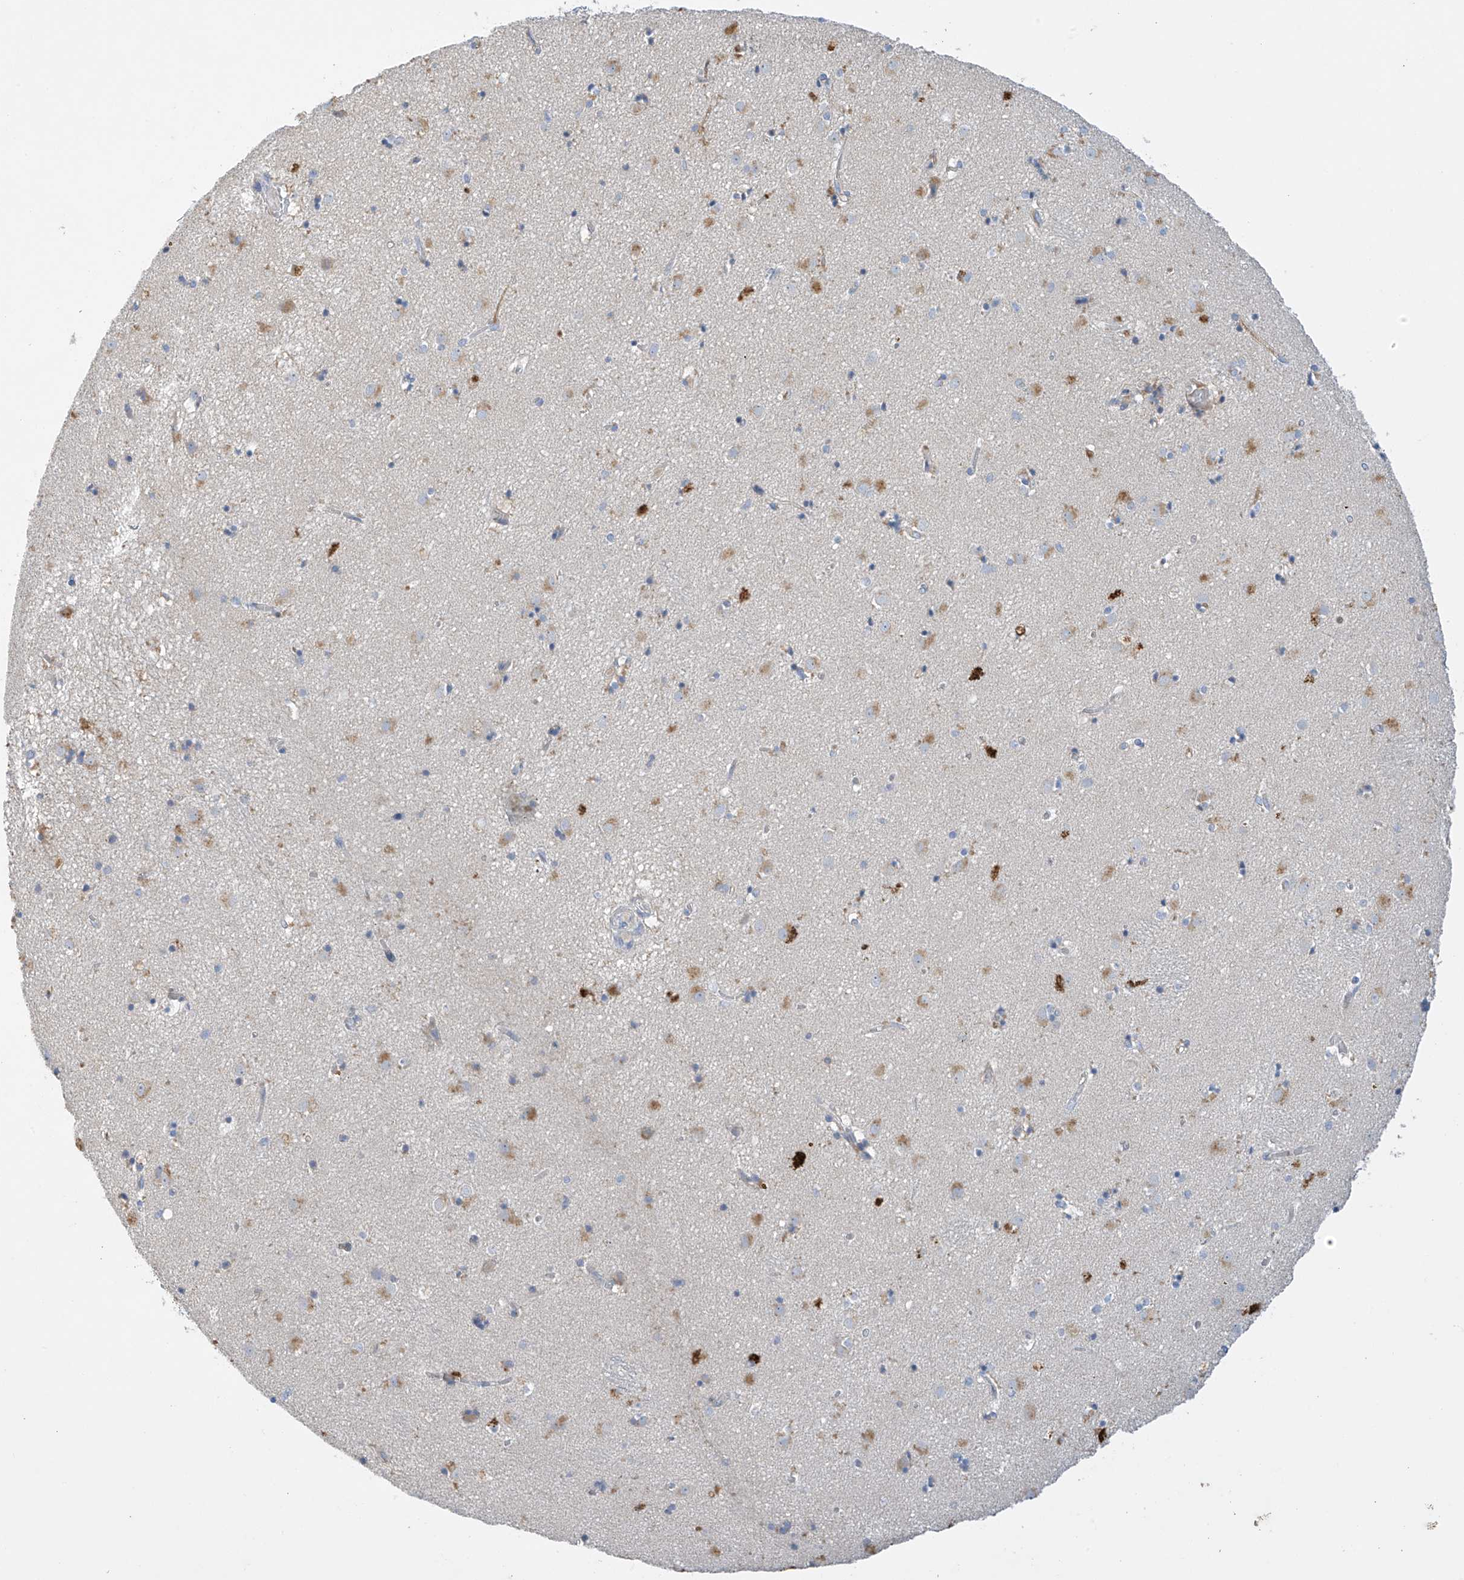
{"staining": {"intensity": "moderate", "quantity": "<25%", "location": "cytoplasmic/membranous"}, "tissue": "caudate", "cell_type": "Glial cells", "image_type": "normal", "snomed": [{"axis": "morphology", "description": "Normal tissue, NOS"}, {"axis": "topography", "description": "Lateral ventricle wall"}], "caption": "Moderate cytoplasmic/membranous positivity is seen in about <25% of glial cells in benign caudate. The staining was performed using DAB (3,3'-diaminobenzidine) to visualize the protein expression in brown, while the nuclei were stained in blue with hematoxylin (Magnification: 20x).", "gene": "PRSS12", "patient": {"sex": "male", "age": 70}}